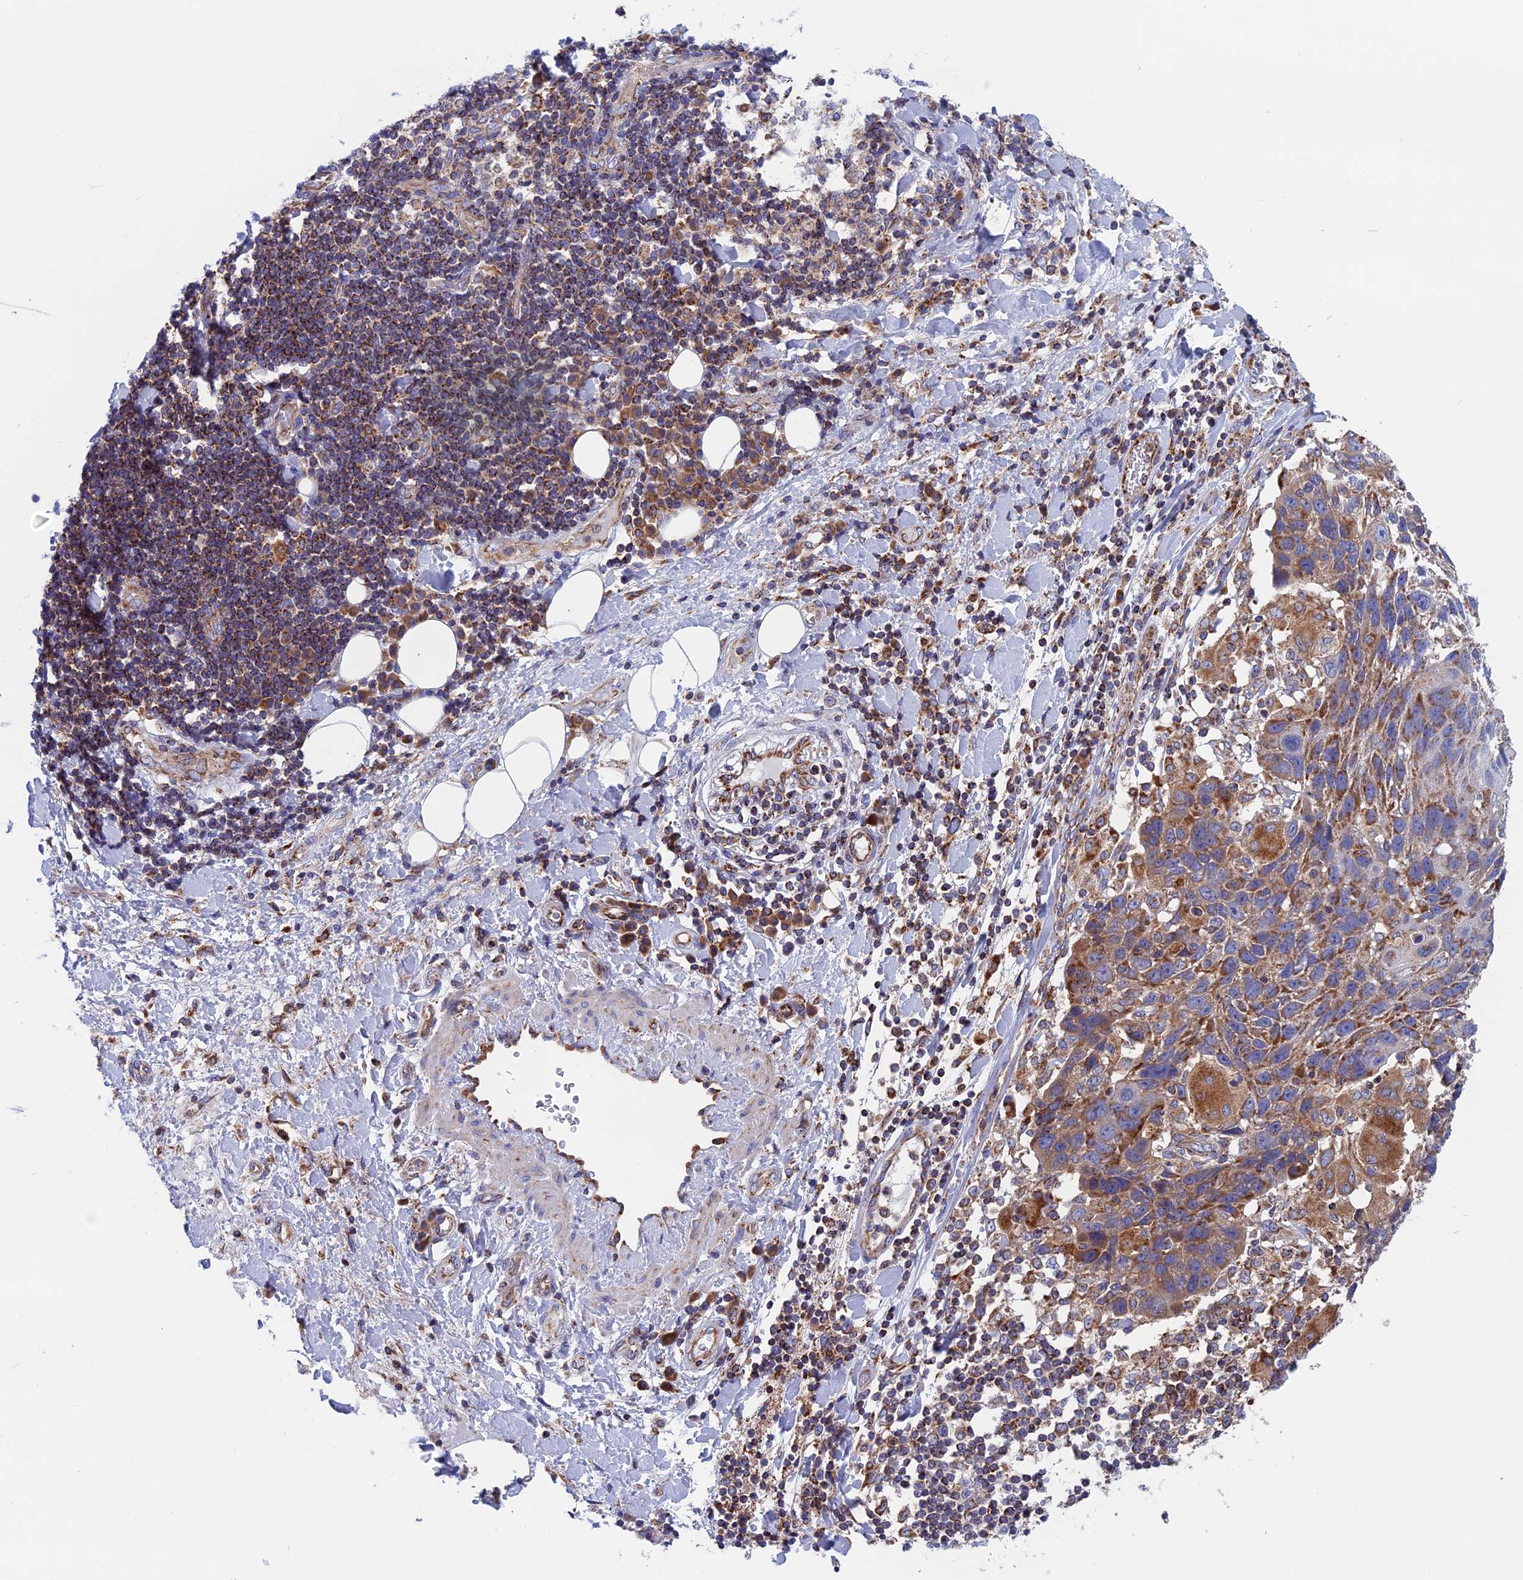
{"staining": {"intensity": "negative", "quantity": "none", "location": "none"}, "tissue": "adipose tissue", "cell_type": "Adipocytes", "image_type": "normal", "snomed": [{"axis": "morphology", "description": "Normal tissue, NOS"}, {"axis": "morphology", "description": "Squamous cell carcinoma, NOS"}, {"axis": "topography", "description": "Lymph node"}, {"axis": "topography", "description": "Bronchus"}, {"axis": "topography", "description": "Lung"}], "caption": "Micrograph shows no protein positivity in adipocytes of normal adipose tissue. (Brightfield microscopy of DAB (3,3'-diaminobenzidine) IHC at high magnification).", "gene": "WDR83", "patient": {"sex": "male", "age": 66}}